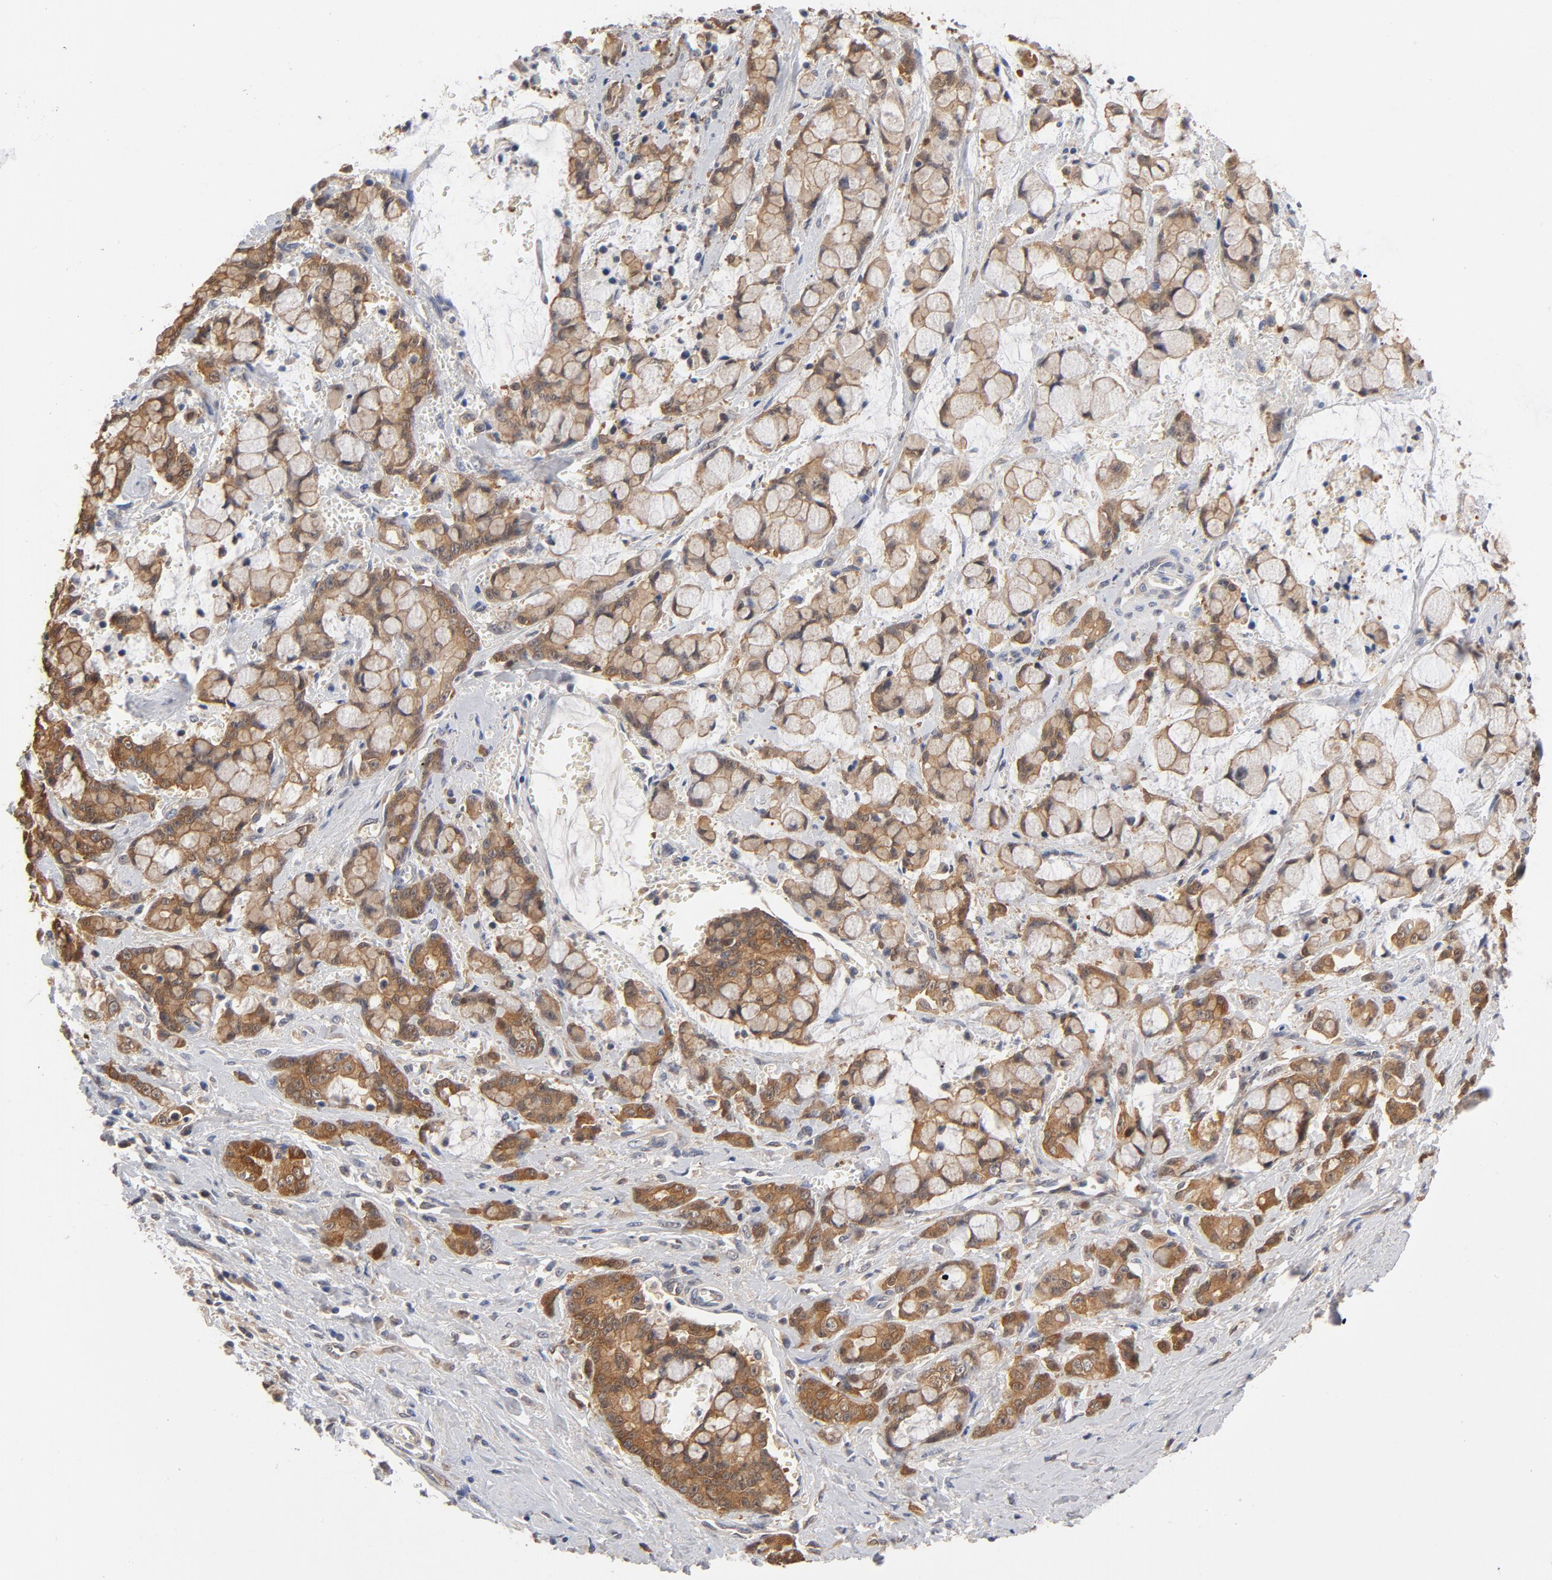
{"staining": {"intensity": "moderate", "quantity": ">75%", "location": "cytoplasmic/membranous"}, "tissue": "pancreatic cancer", "cell_type": "Tumor cells", "image_type": "cancer", "snomed": [{"axis": "morphology", "description": "Adenocarcinoma, NOS"}, {"axis": "topography", "description": "Pancreas"}], "caption": "An image of human pancreatic cancer stained for a protein displays moderate cytoplasmic/membranous brown staining in tumor cells.", "gene": "ASMTL", "patient": {"sex": "female", "age": 73}}